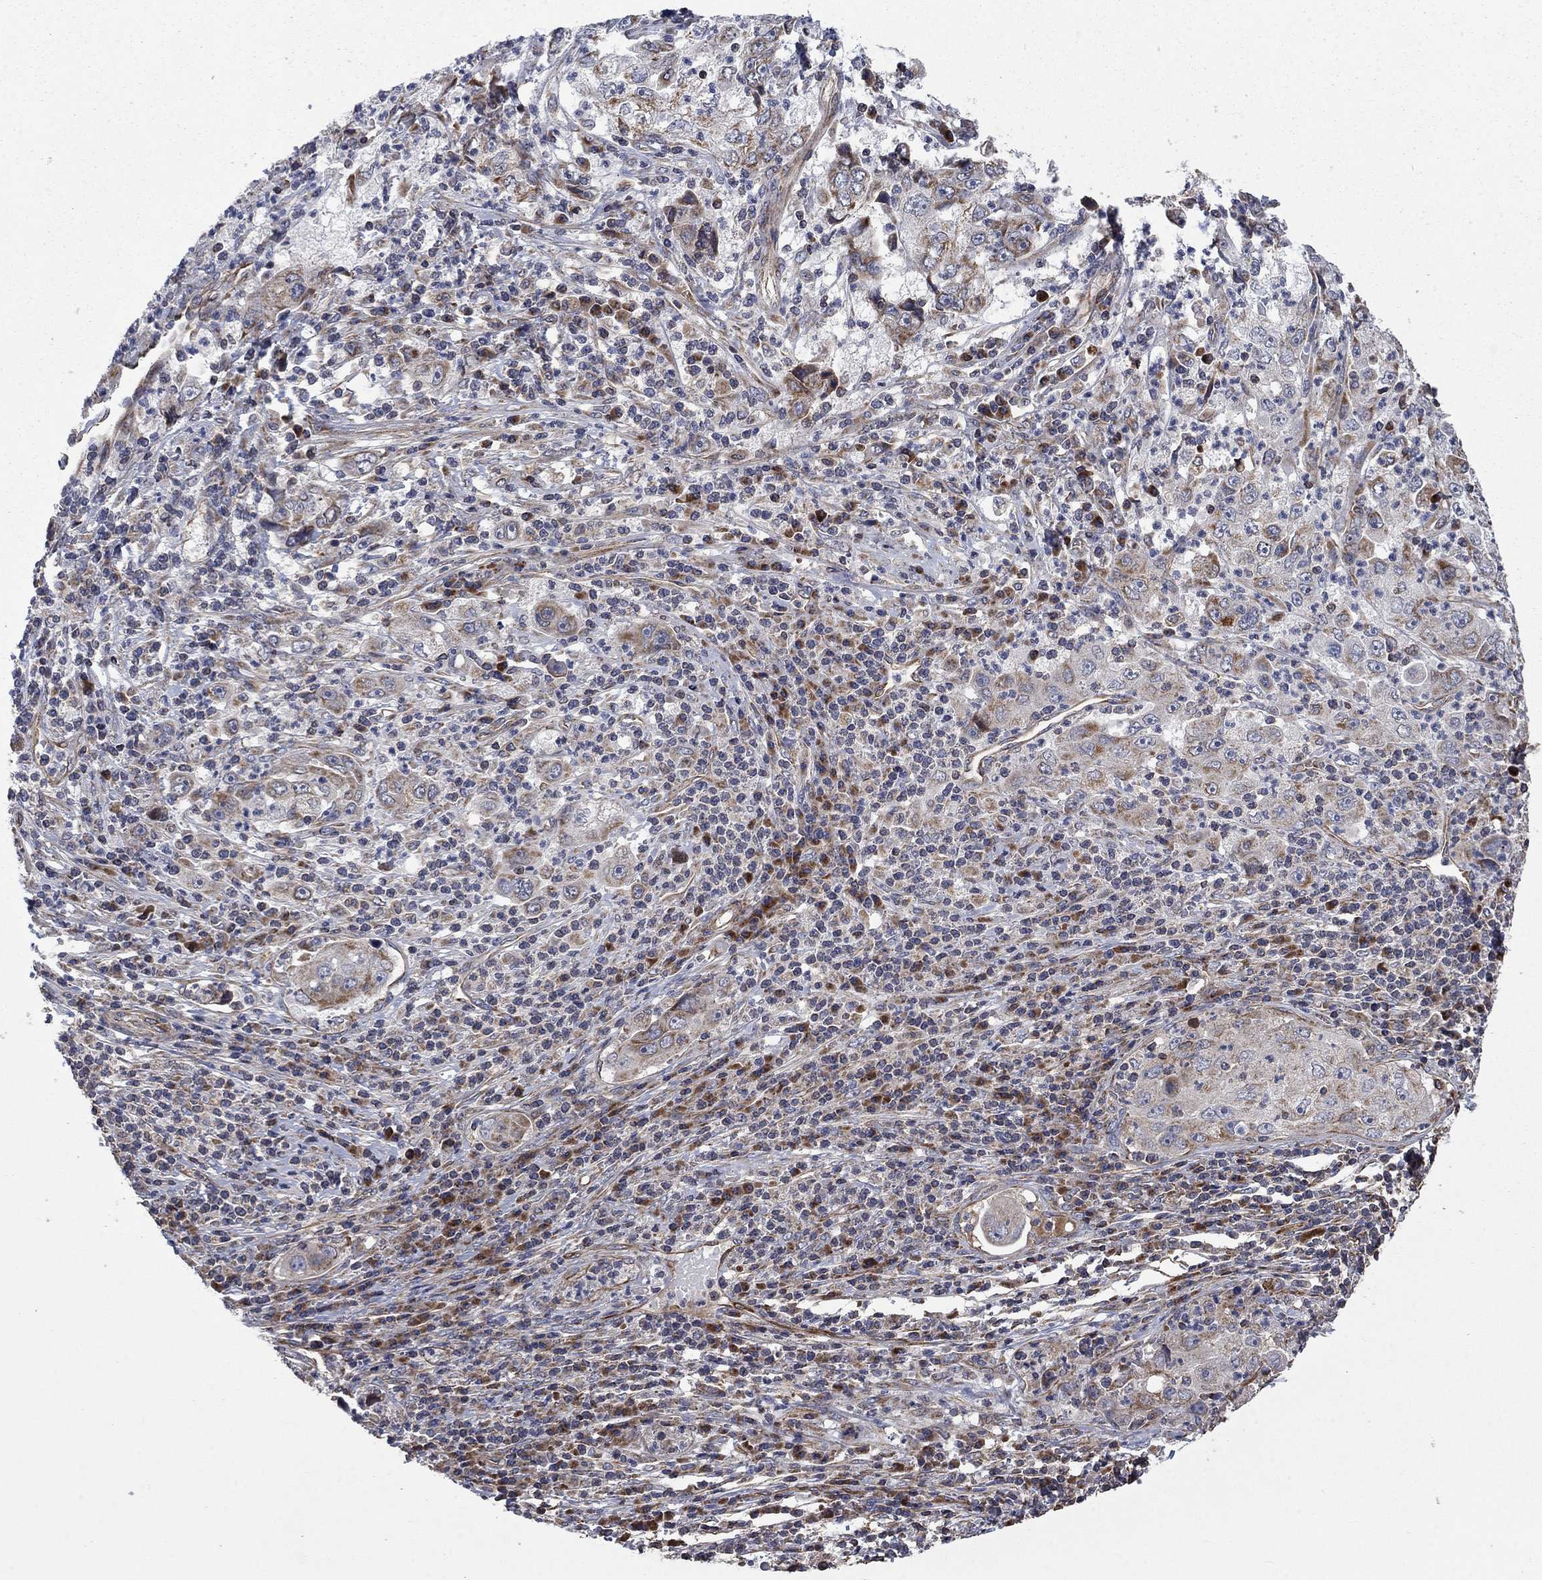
{"staining": {"intensity": "moderate", "quantity": "<25%", "location": "cytoplasmic/membranous"}, "tissue": "cervical cancer", "cell_type": "Tumor cells", "image_type": "cancer", "snomed": [{"axis": "morphology", "description": "Squamous cell carcinoma, NOS"}, {"axis": "topography", "description": "Cervix"}], "caption": "Immunohistochemistry (IHC) image of neoplastic tissue: human cervical cancer (squamous cell carcinoma) stained using immunohistochemistry (IHC) exhibits low levels of moderate protein expression localized specifically in the cytoplasmic/membranous of tumor cells, appearing as a cytoplasmic/membranous brown color.", "gene": "NDUFC1", "patient": {"sex": "female", "age": 36}}